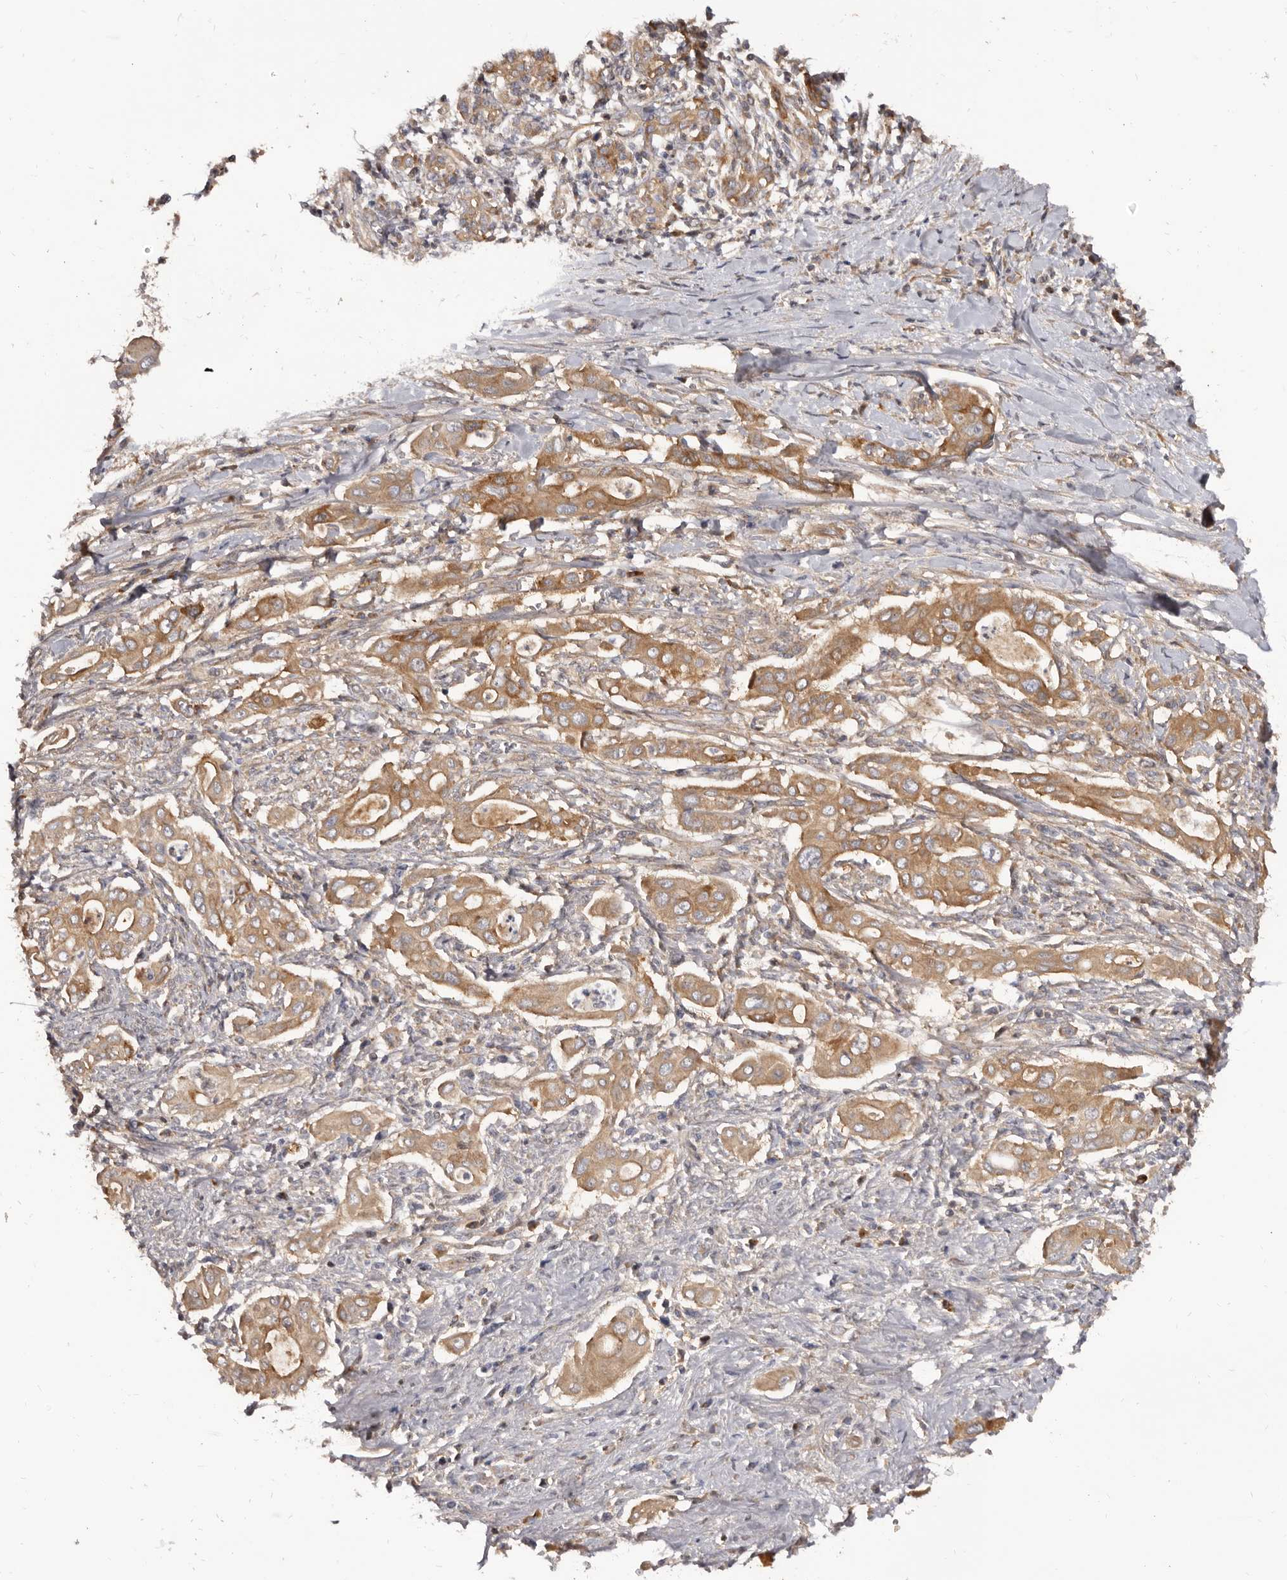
{"staining": {"intensity": "moderate", "quantity": ">75%", "location": "cytoplasmic/membranous"}, "tissue": "pancreatic cancer", "cell_type": "Tumor cells", "image_type": "cancer", "snomed": [{"axis": "morphology", "description": "Adenocarcinoma, NOS"}, {"axis": "topography", "description": "Pancreas"}], "caption": "IHC (DAB) staining of human pancreatic adenocarcinoma reveals moderate cytoplasmic/membranous protein staining in approximately >75% of tumor cells. (brown staining indicates protein expression, while blue staining denotes nuclei).", "gene": "ADAMTS20", "patient": {"sex": "male", "age": 58}}